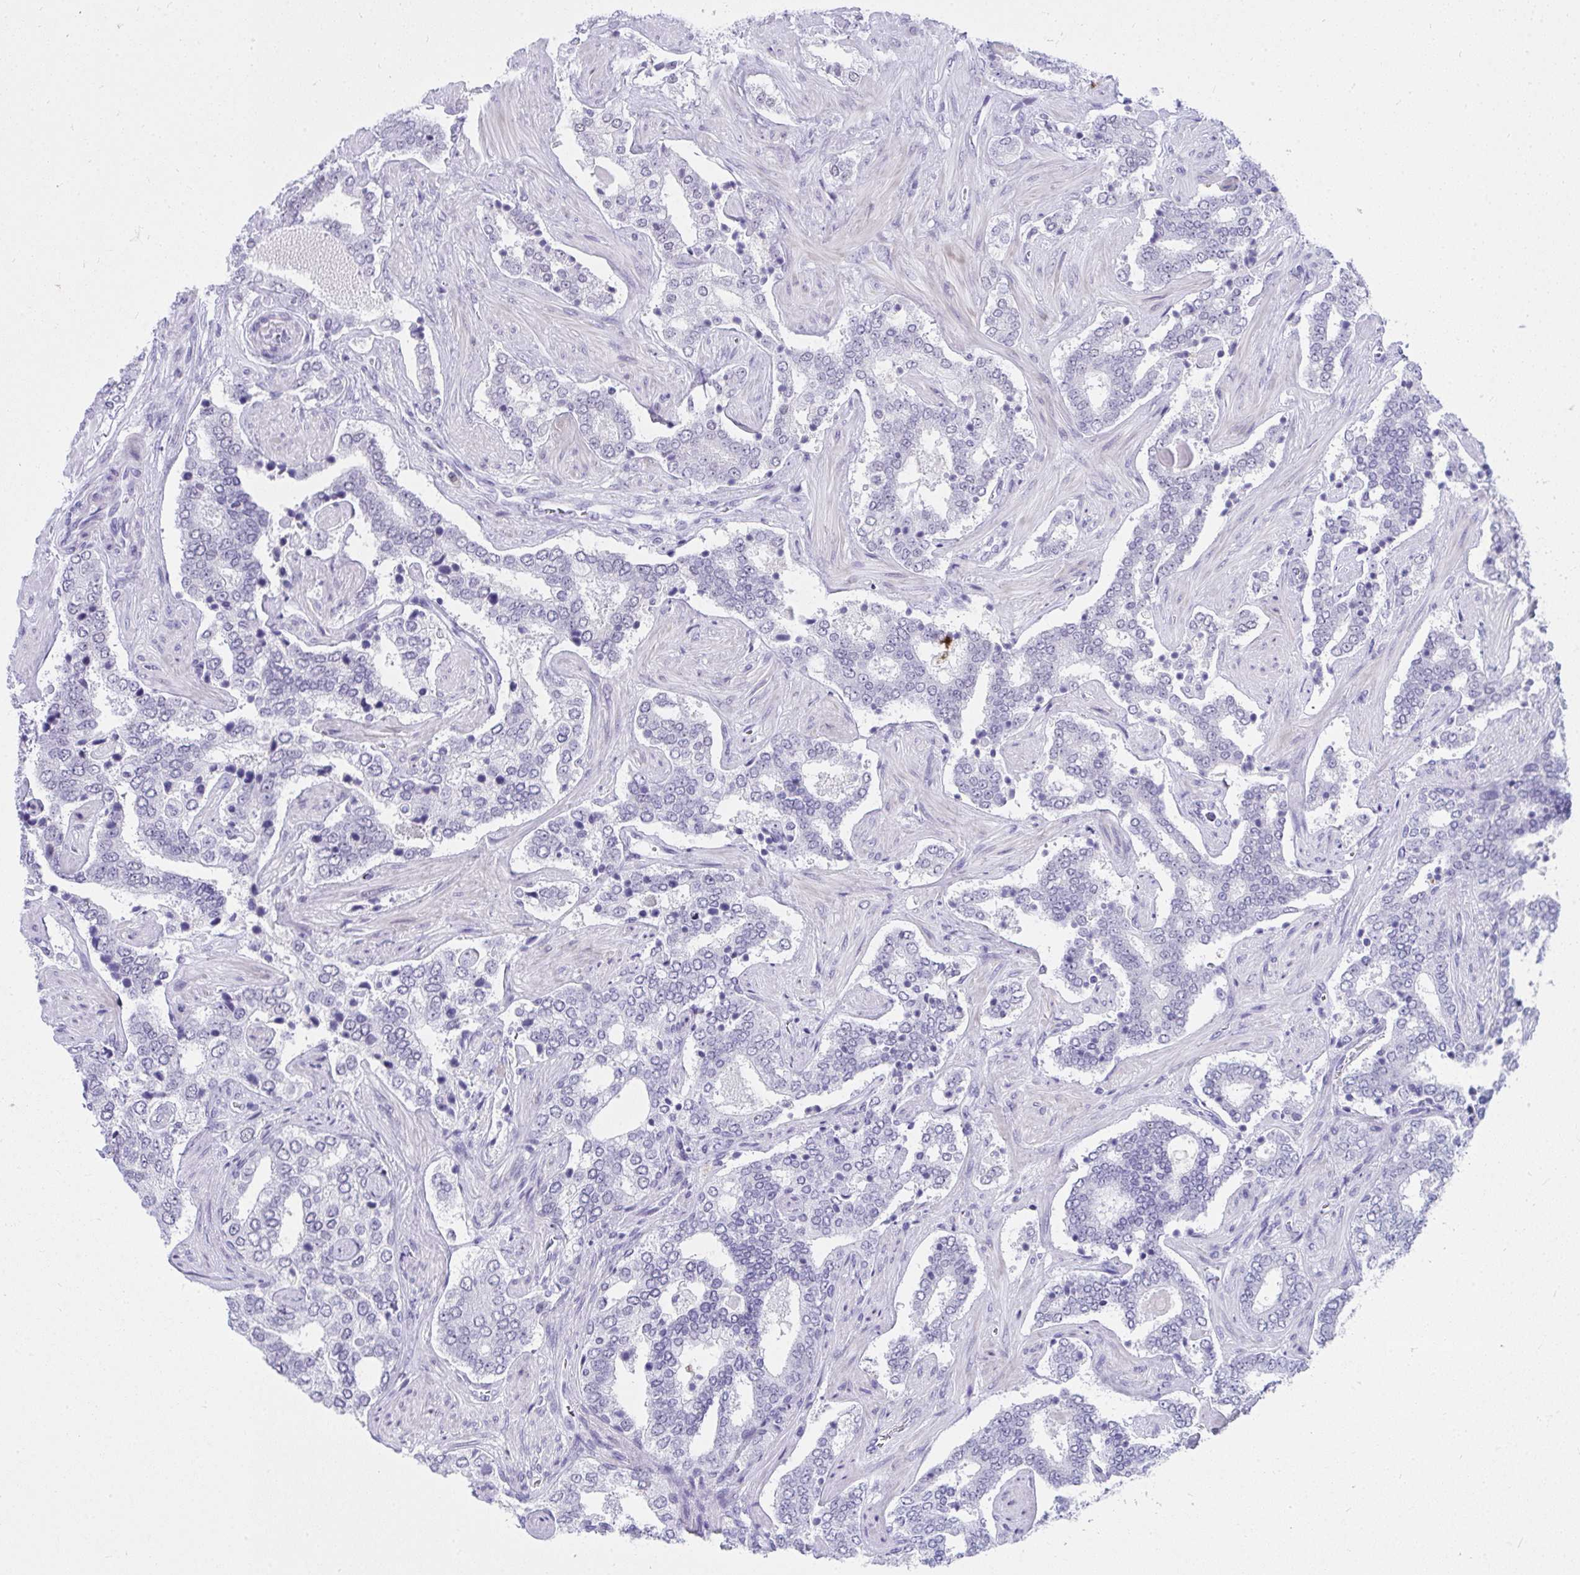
{"staining": {"intensity": "negative", "quantity": "none", "location": "none"}, "tissue": "prostate cancer", "cell_type": "Tumor cells", "image_type": "cancer", "snomed": [{"axis": "morphology", "description": "Adenocarcinoma, High grade"}, {"axis": "topography", "description": "Prostate"}], "caption": "Prostate cancer (adenocarcinoma (high-grade)) was stained to show a protein in brown. There is no significant positivity in tumor cells.", "gene": "OR5F1", "patient": {"sex": "male", "age": 60}}